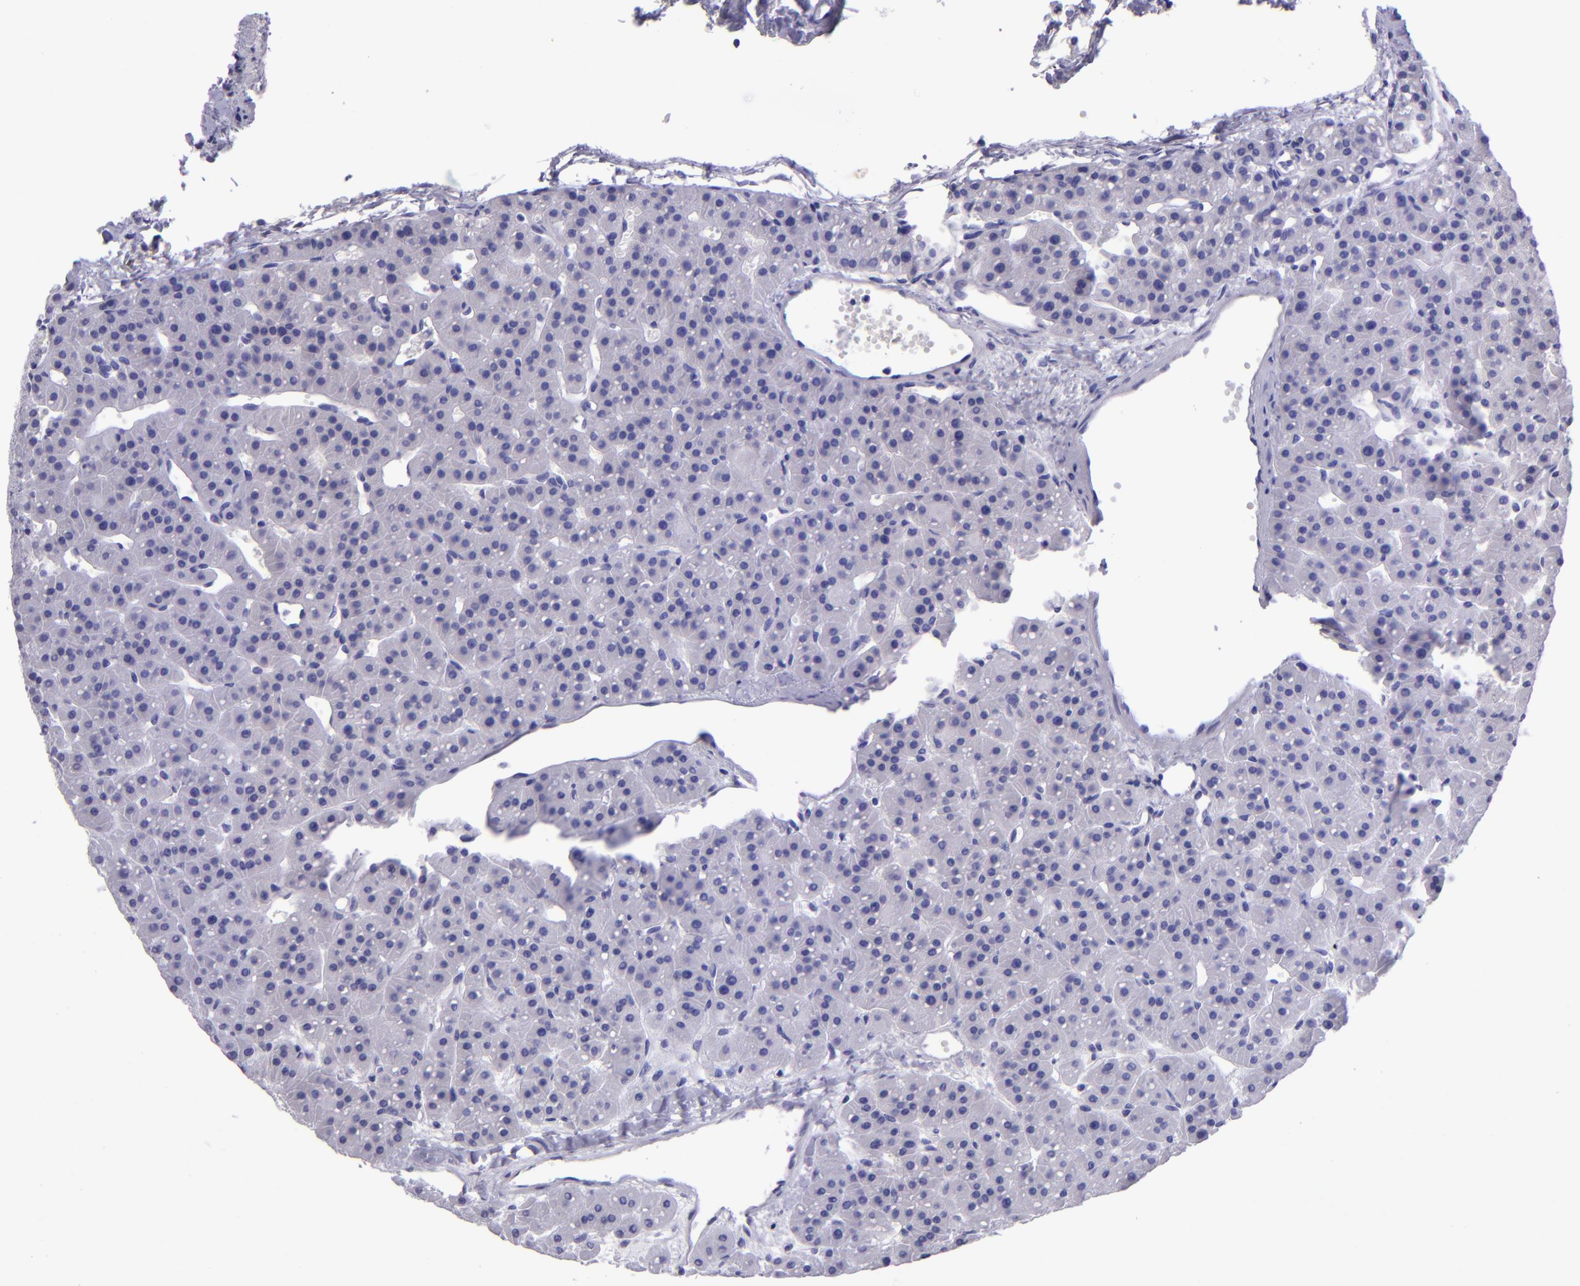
{"staining": {"intensity": "negative", "quantity": "none", "location": "none"}, "tissue": "parathyroid gland", "cell_type": "Glandular cells", "image_type": "normal", "snomed": [{"axis": "morphology", "description": "Normal tissue, NOS"}, {"axis": "topography", "description": "Parathyroid gland"}], "caption": "This is a photomicrograph of IHC staining of unremarkable parathyroid gland, which shows no staining in glandular cells. (Immunohistochemistry (ihc), brightfield microscopy, high magnification).", "gene": "TYRP1", "patient": {"sex": "female", "age": 76}}